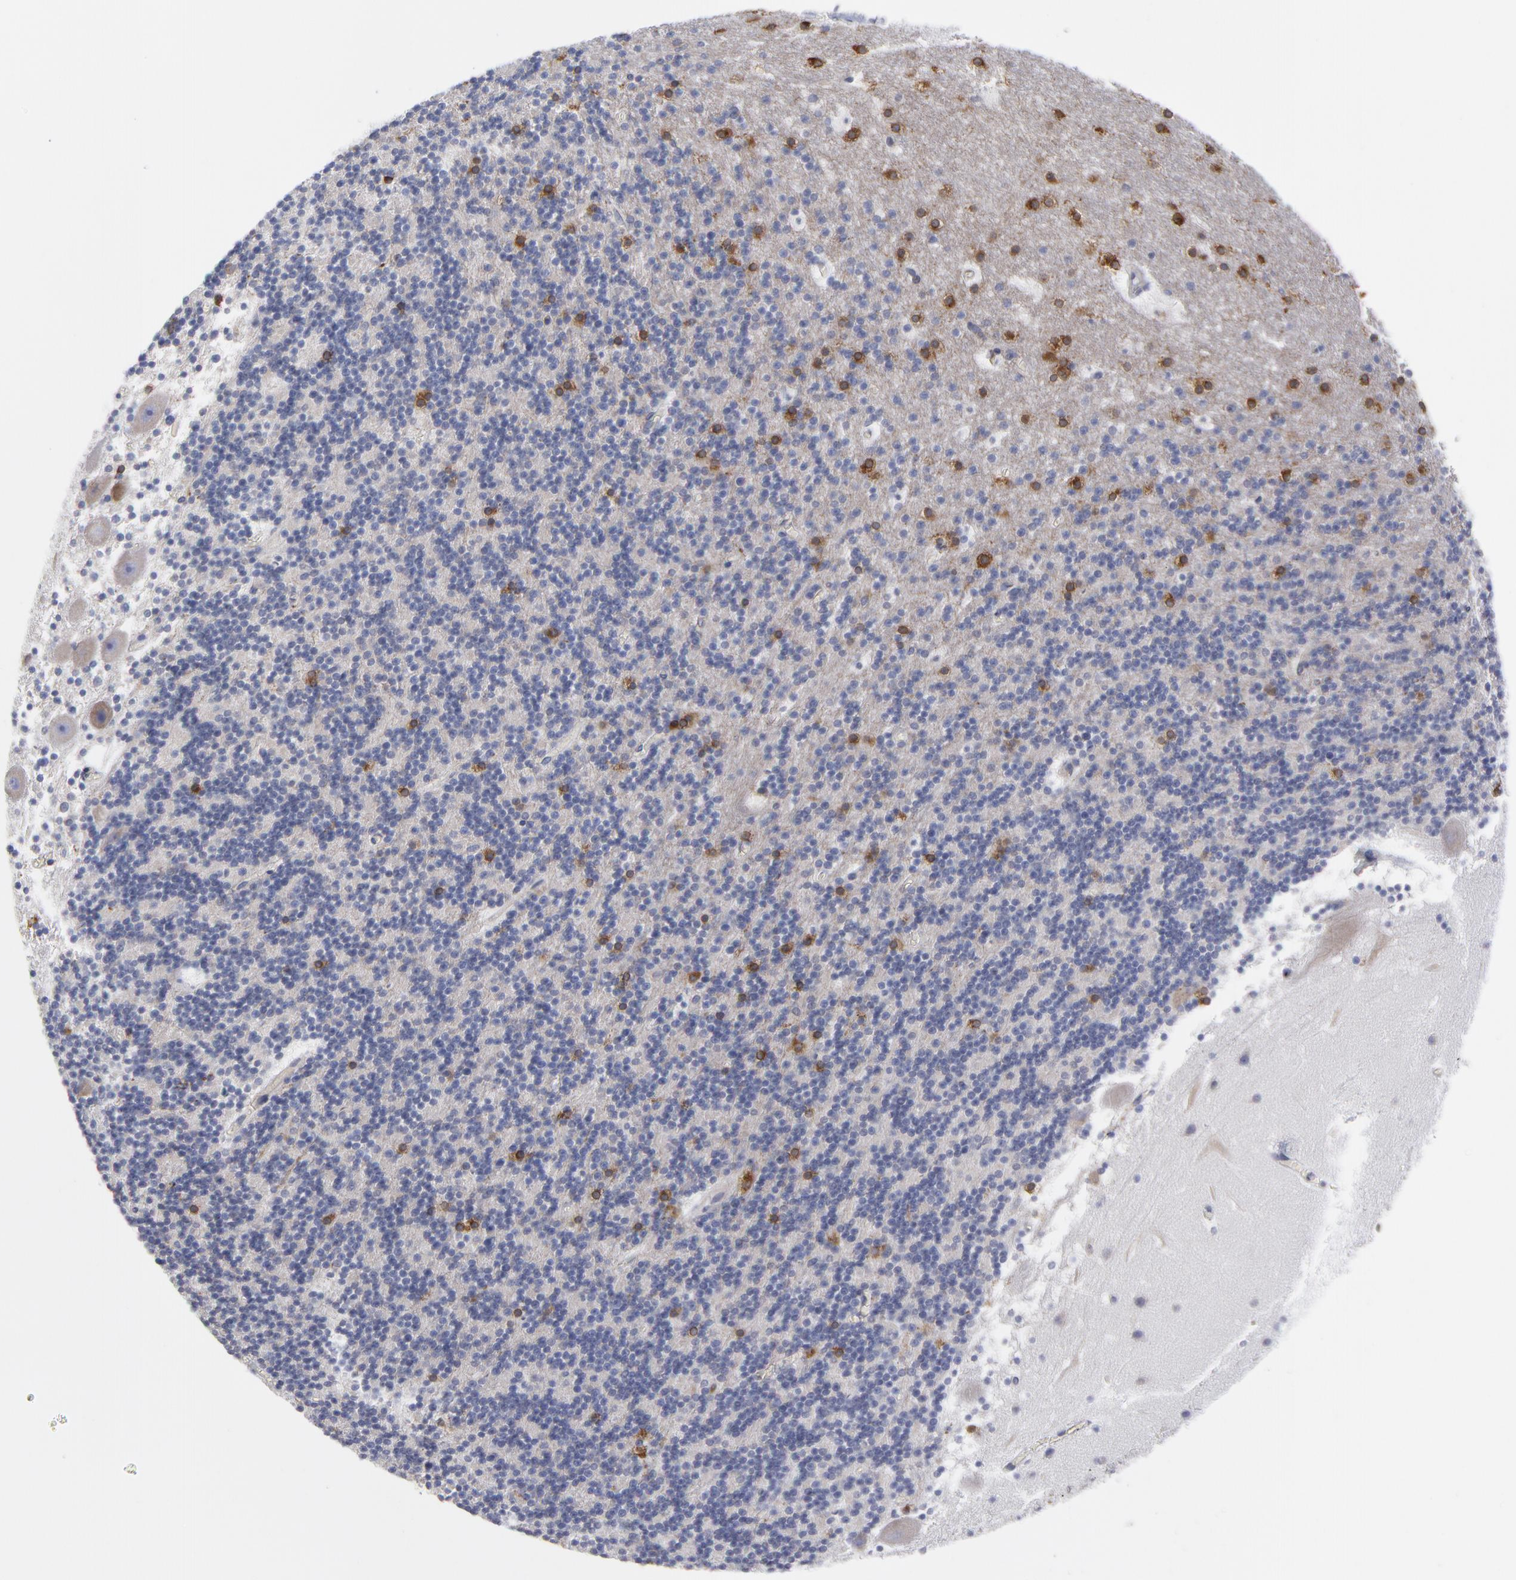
{"staining": {"intensity": "strong", "quantity": "<25%", "location": "cytoplasmic/membranous"}, "tissue": "cerebellum", "cell_type": "Cells in granular layer", "image_type": "normal", "snomed": [{"axis": "morphology", "description": "Normal tissue, NOS"}, {"axis": "topography", "description": "Cerebellum"}], "caption": "Immunohistochemical staining of normal human cerebellum demonstrates strong cytoplasmic/membranous protein staining in about <25% of cells in granular layer.", "gene": "MOSPD2", "patient": {"sex": "male", "age": 45}}